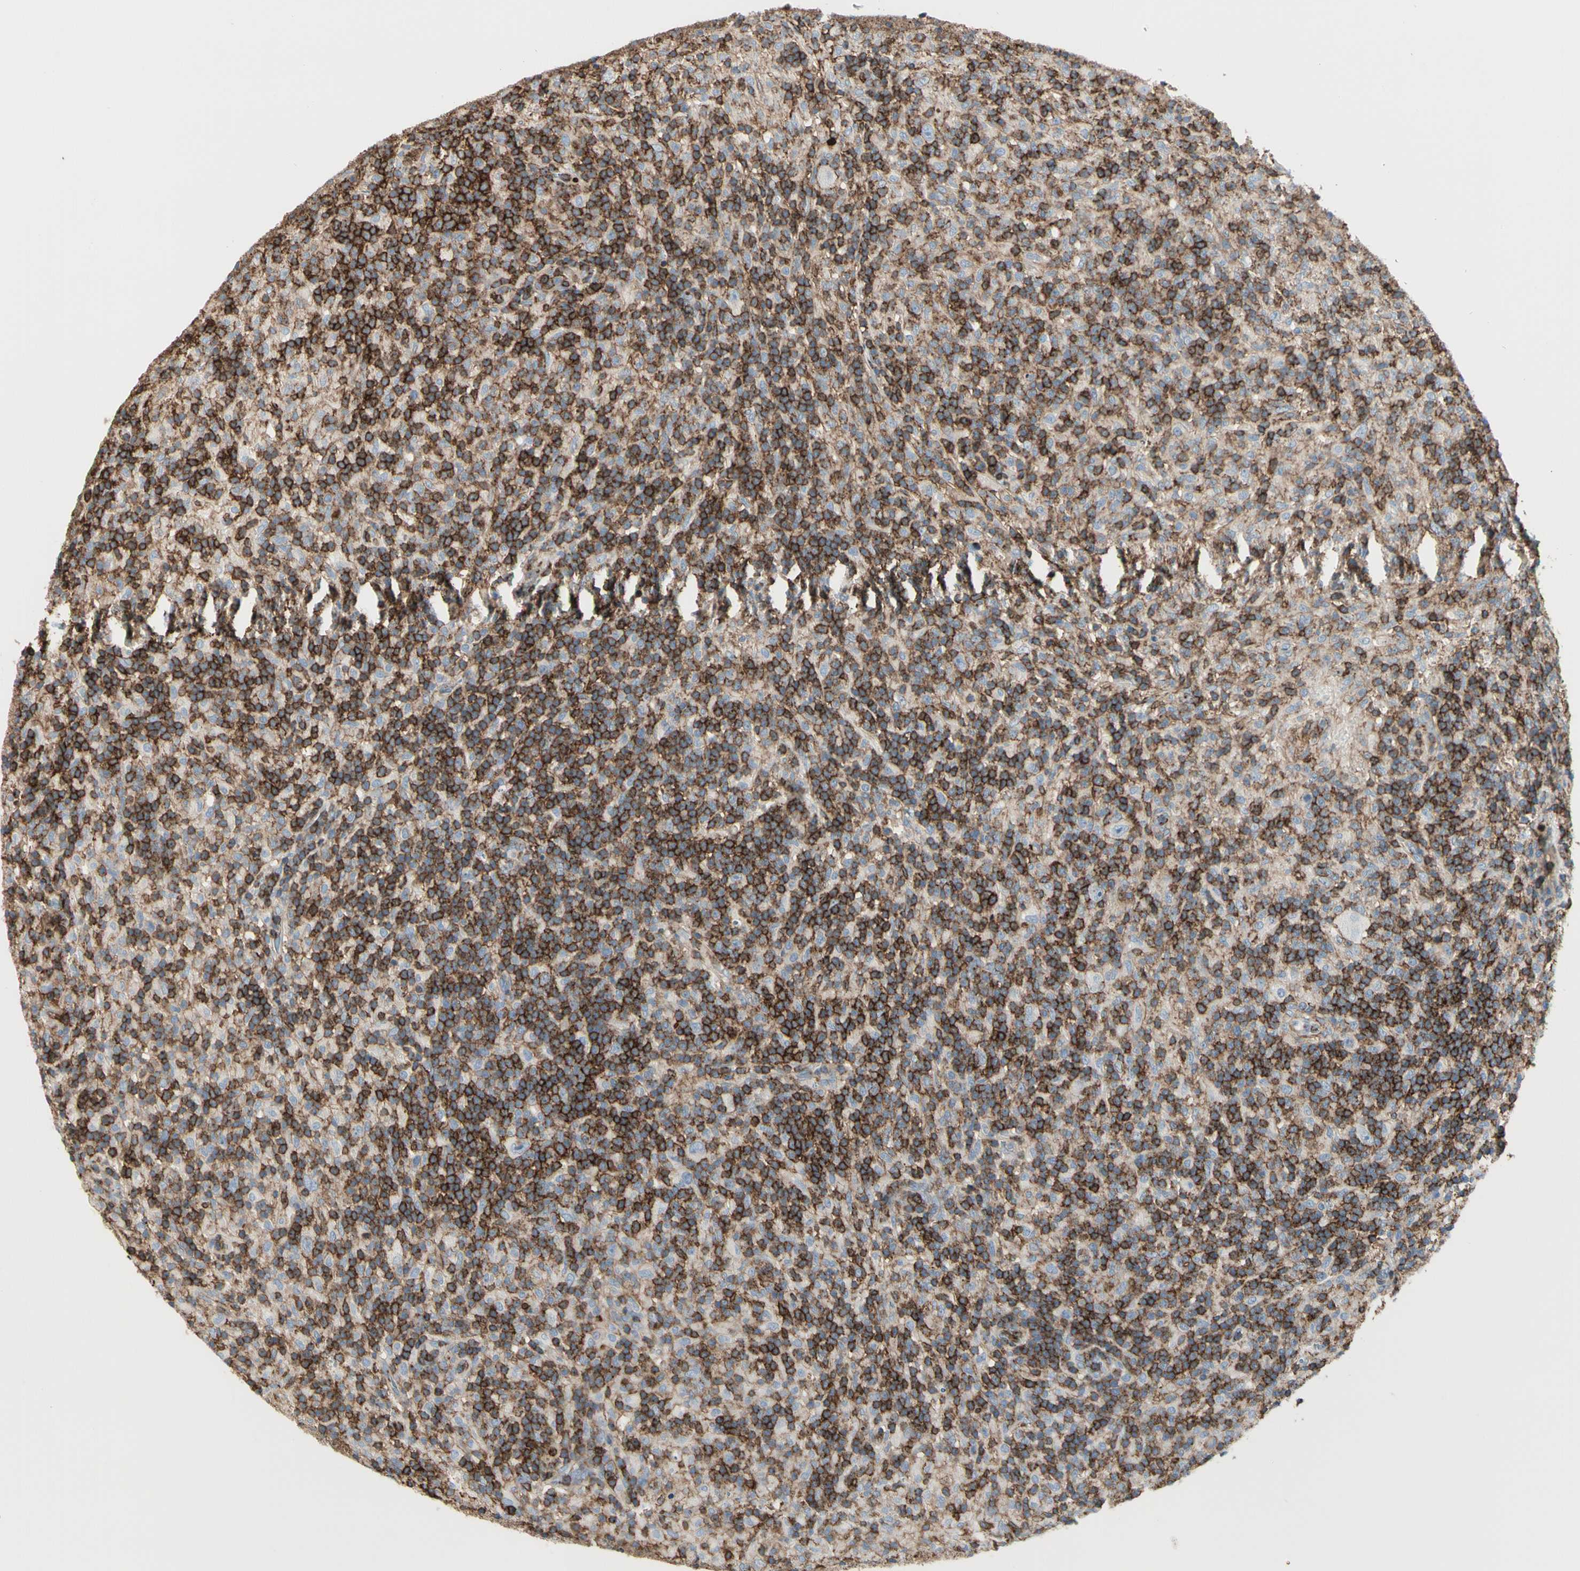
{"staining": {"intensity": "negative", "quantity": "none", "location": "none"}, "tissue": "lymphoma", "cell_type": "Tumor cells", "image_type": "cancer", "snomed": [{"axis": "morphology", "description": "Hodgkin's disease, NOS"}, {"axis": "topography", "description": "Lymph node"}], "caption": "Protein analysis of lymphoma exhibits no significant positivity in tumor cells.", "gene": "CLEC2B", "patient": {"sex": "male", "age": 70}}